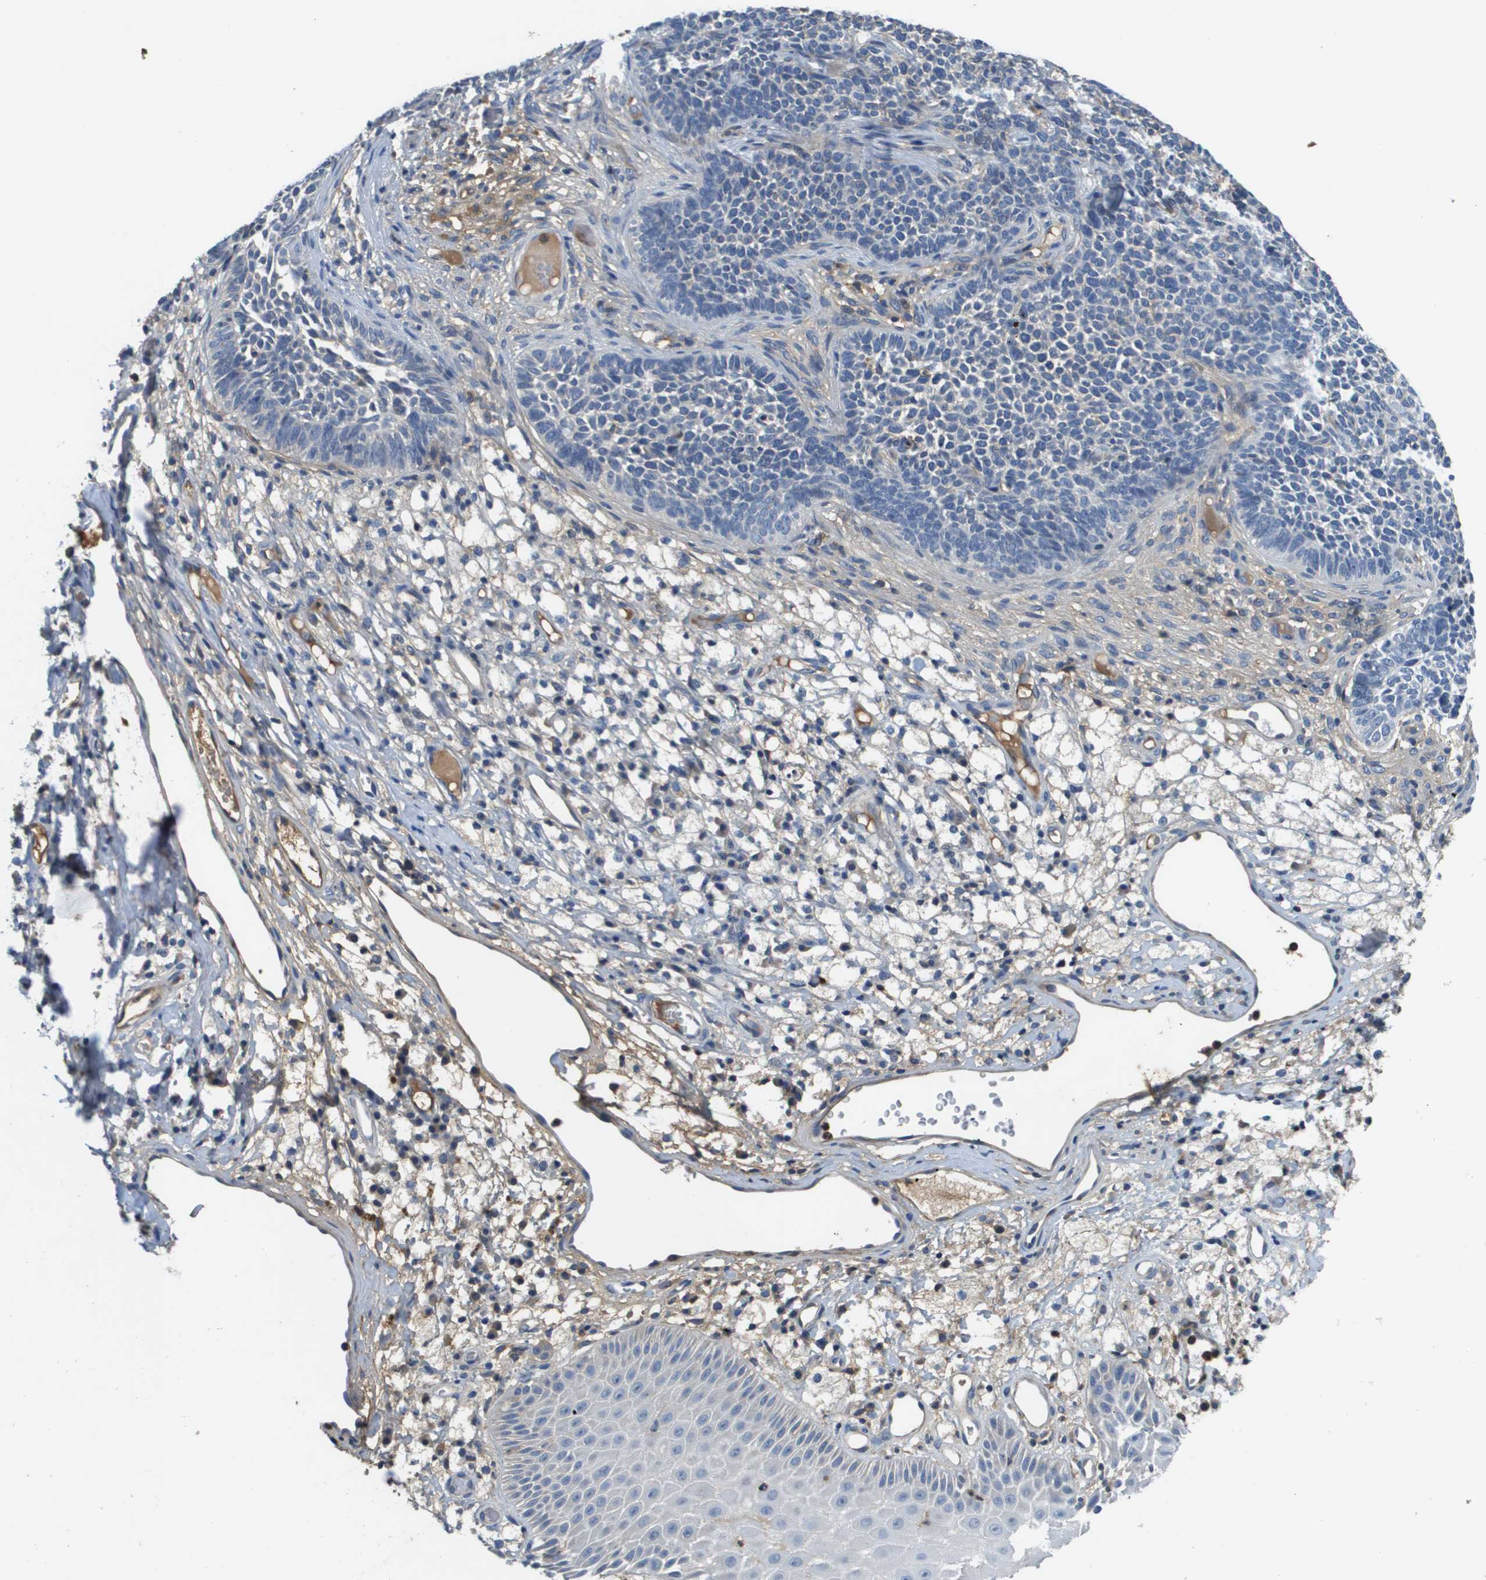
{"staining": {"intensity": "negative", "quantity": "none", "location": "none"}, "tissue": "skin cancer", "cell_type": "Tumor cells", "image_type": "cancer", "snomed": [{"axis": "morphology", "description": "Basal cell carcinoma"}, {"axis": "topography", "description": "Skin"}], "caption": "An immunohistochemistry (IHC) image of skin cancer (basal cell carcinoma) is shown. There is no staining in tumor cells of skin cancer (basal cell carcinoma).", "gene": "SLC16A3", "patient": {"sex": "female", "age": 84}}